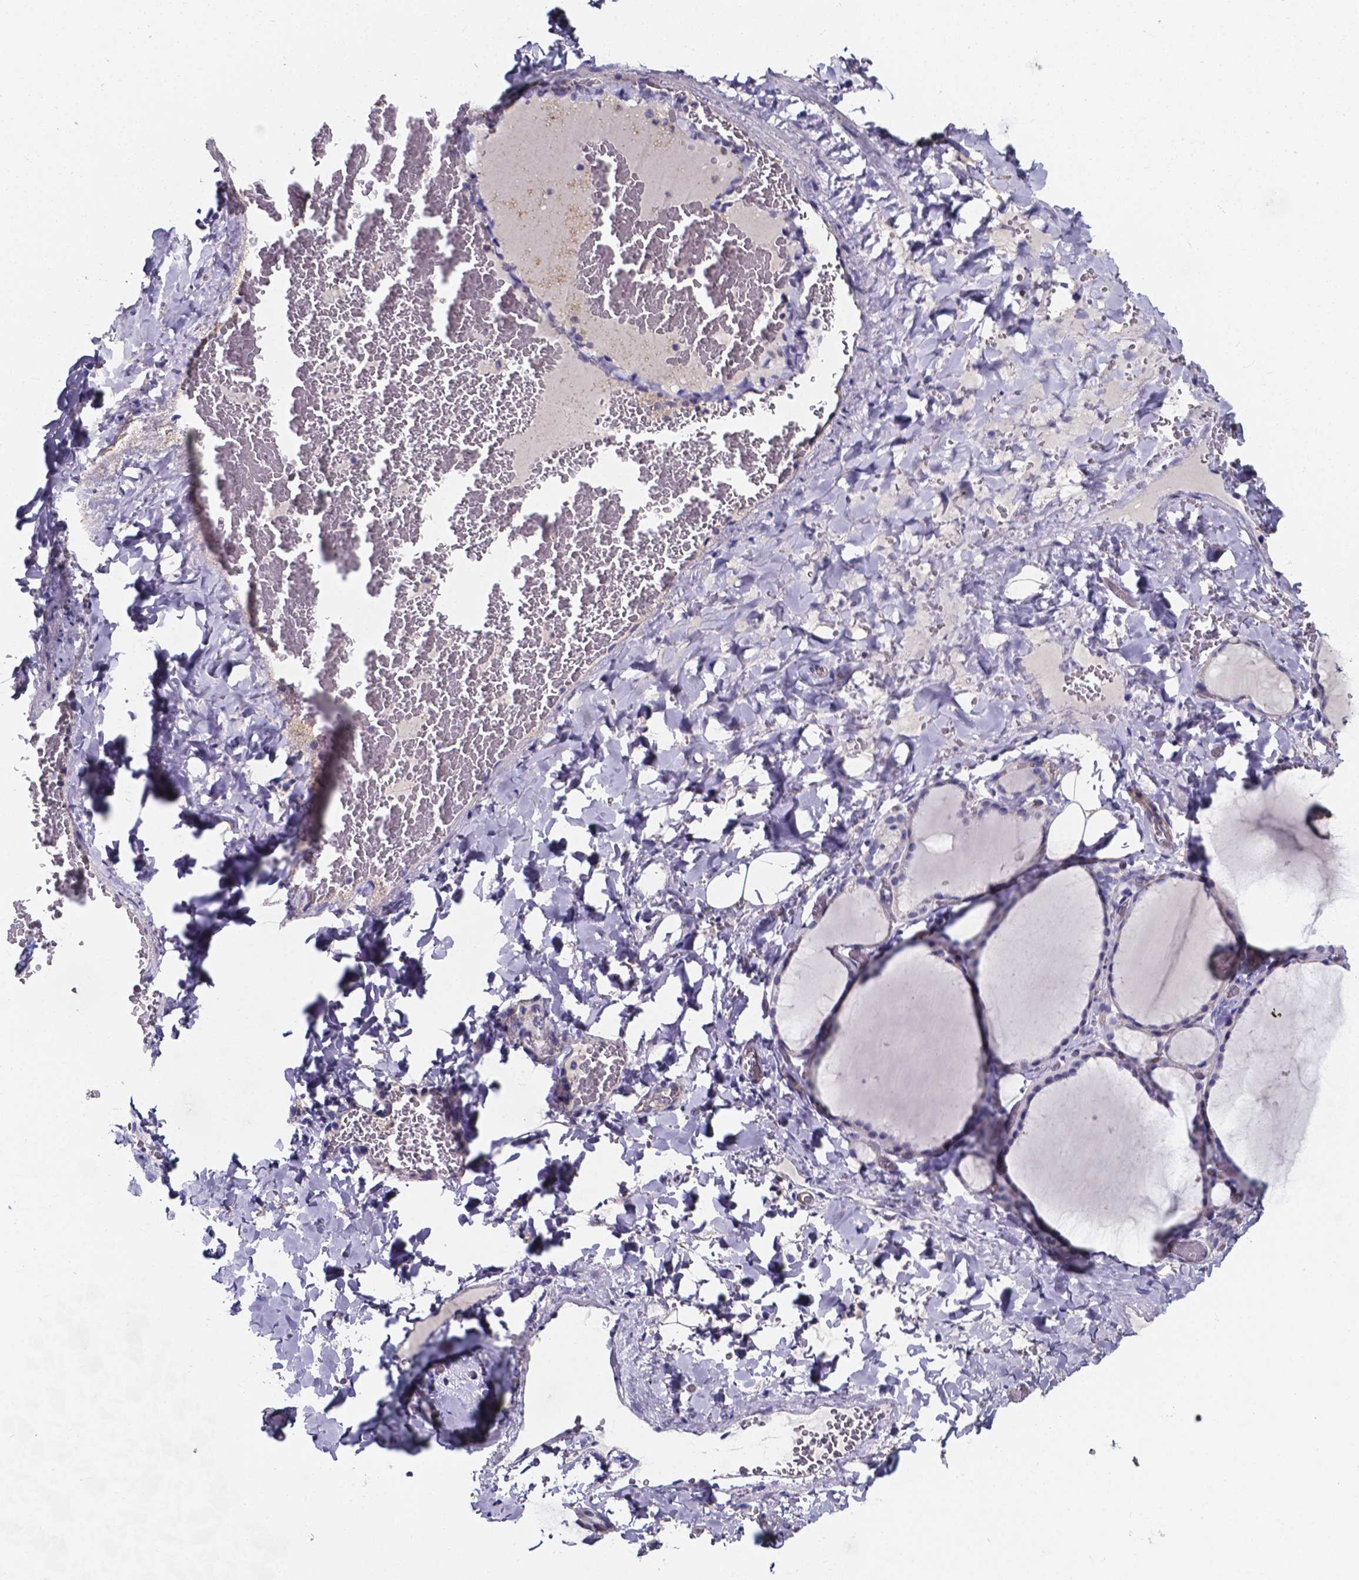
{"staining": {"intensity": "negative", "quantity": "none", "location": "none"}, "tissue": "thyroid gland", "cell_type": "Glandular cells", "image_type": "normal", "snomed": [{"axis": "morphology", "description": "Normal tissue, NOS"}, {"axis": "topography", "description": "Thyroid gland"}], "caption": "Immunohistochemistry (IHC) image of normal thyroid gland: human thyroid gland stained with DAB (3,3'-diaminobenzidine) exhibits no significant protein staining in glandular cells. Nuclei are stained in blue.", "gene": "CACNG8", "patient": {"sex": "female", "age": 22}}